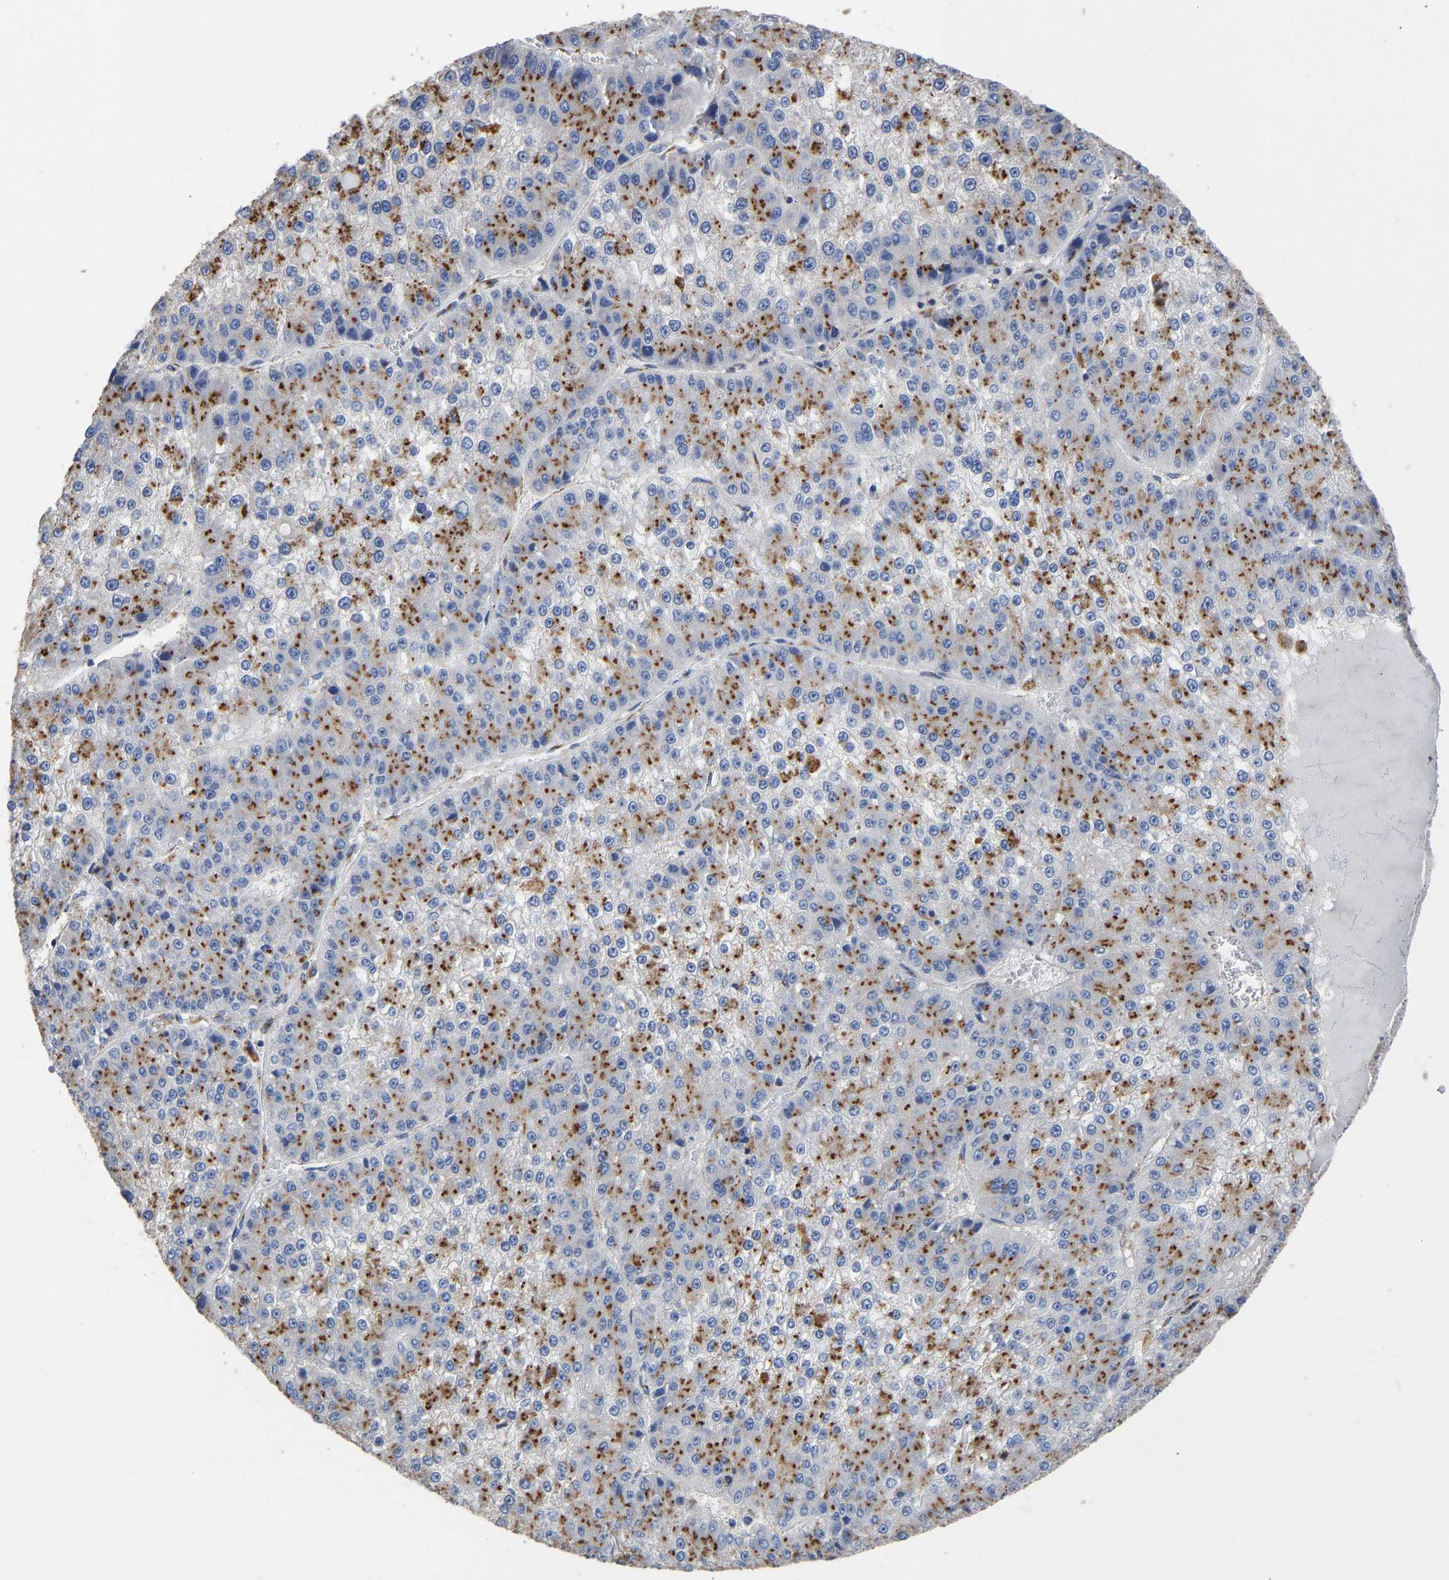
{"staining": {"intensity": "moderate", "quantity": ">75%", "location": "cytoplasmic/membranous"}, "tissue": "liver cancer", "cell_type": "Tumor cells", "image_type": "cancer", "snomed": [{"axis": "morphology", "description": "Carcinoma, Hepatocellular, NOS"}, {"axis": "topography", "description": "Liver"}], "caption": "Tumor cells demonstrate medium levels of moderate cytoplasmic/membranous expression in about >75% of cells in hepatocellular carcinoma (liver).", "gene": "TMEM87A", "patient": {"sex": "female", "age": 73}}